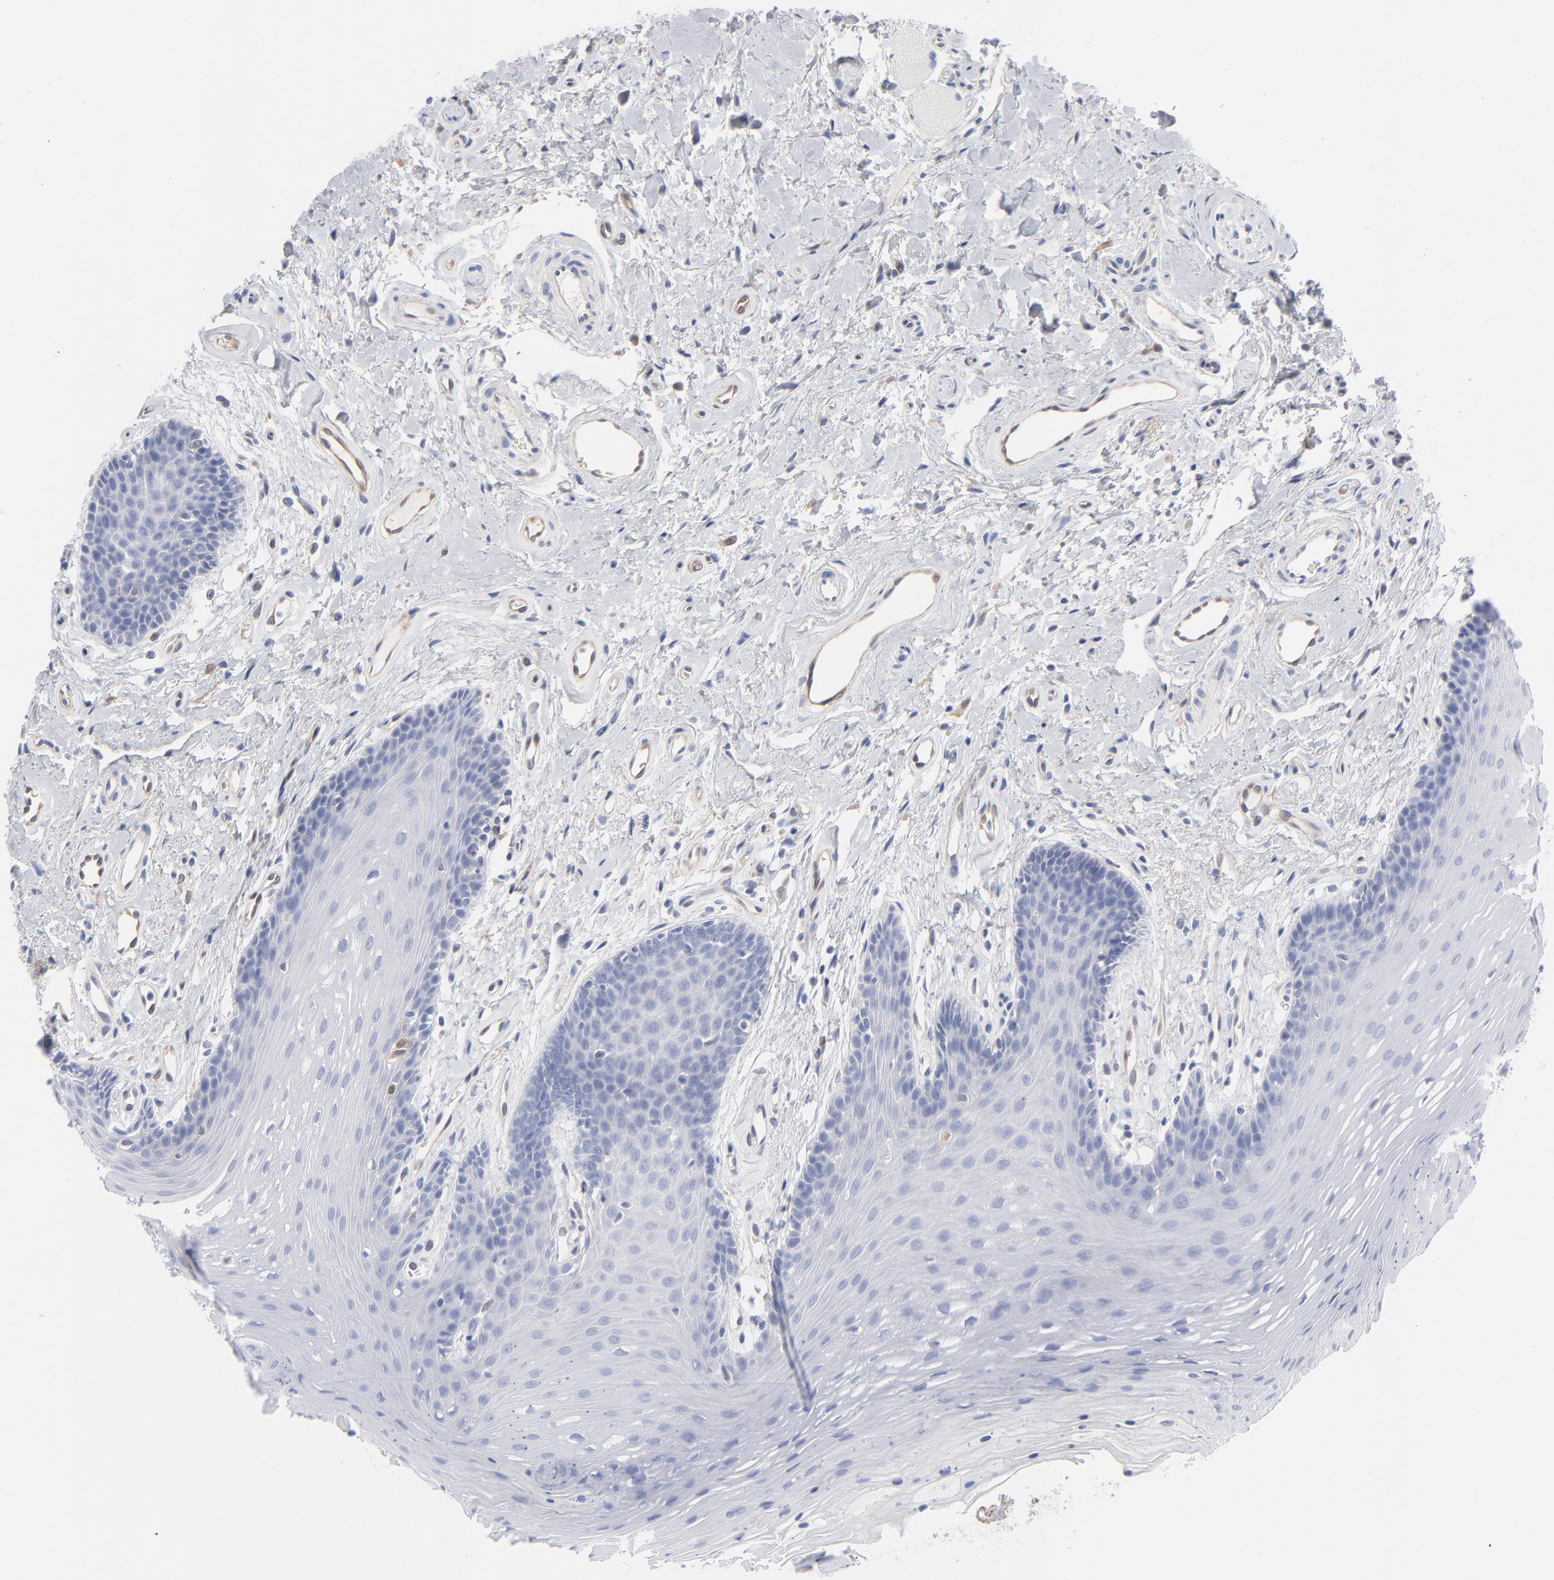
{"staining": {"intensity": "negative", "quantity": "none", "location": "none"}, "tissue": "oral mucosa", "cell_type": "Squamous epithelial cells", "image_type": "normal", "snomed": [{"axis": "morphology", "description": "Normal tissue, NOS"}, {"axis": "topography", "description": "Oral tissue"}], "caption": "This is an IHC micrograph of benign human oral mucosa. There is no staining in squamous epithelial cells.", "gene": "ARRB1", "patient": {"sex": "male", "age": 62}}